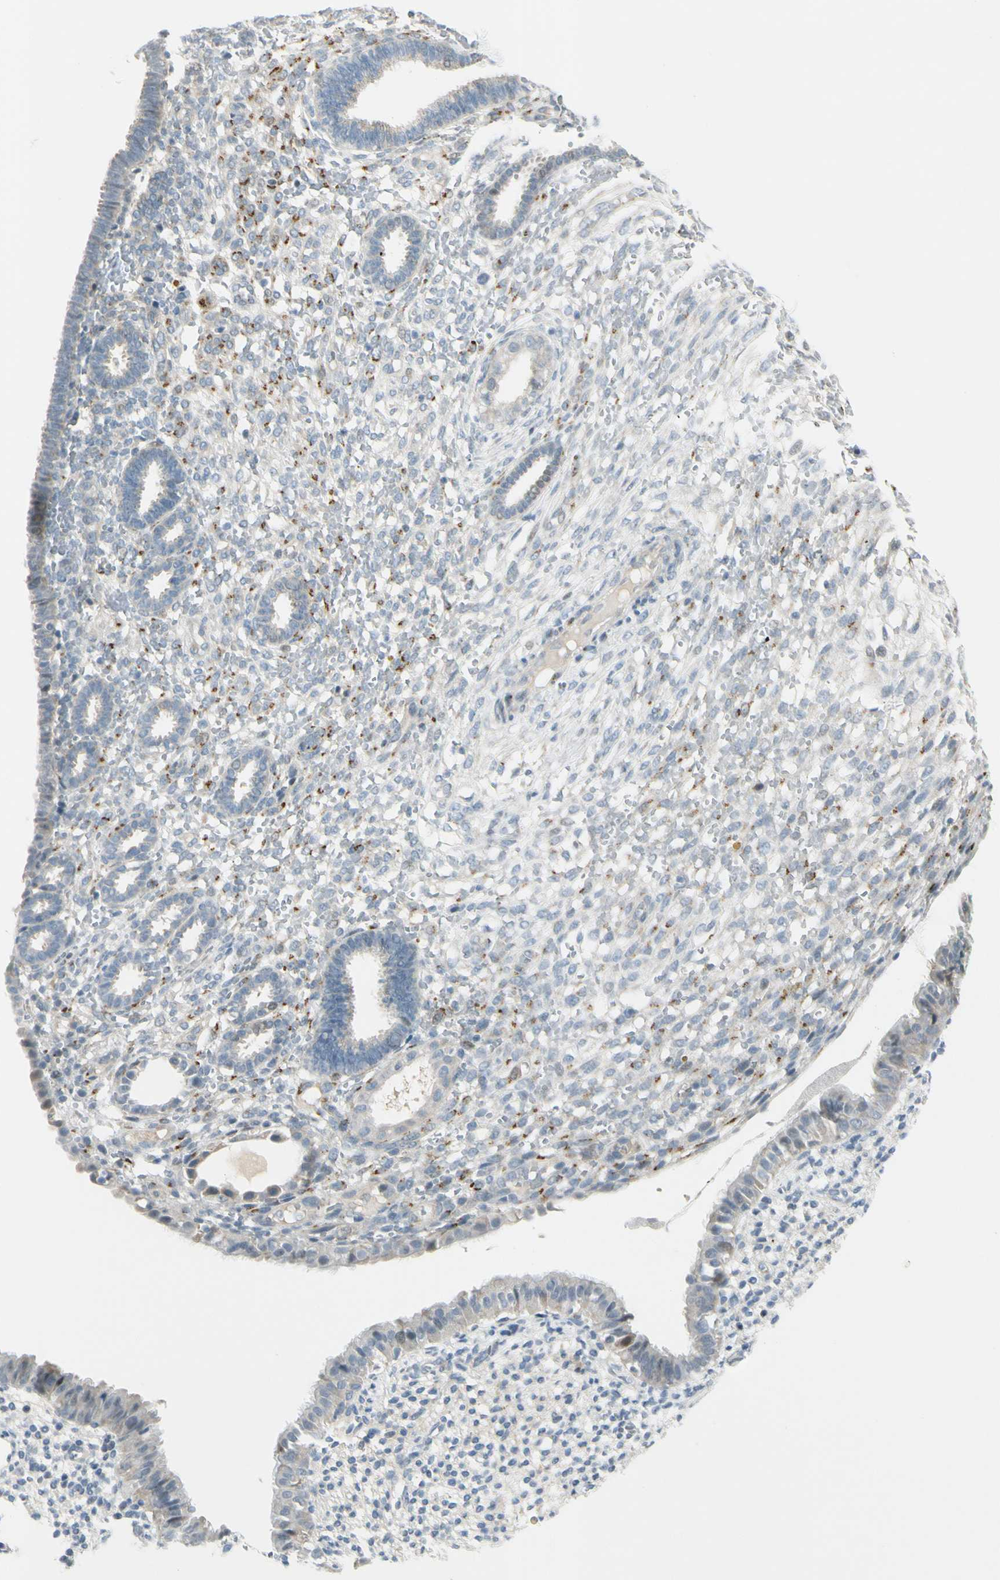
{"staining": {"intensity": "strong", "quantity": "<25%", "location": "cytoplasmic/membranous"}, "tissue": "endometrium", "cell_type": "Cells in endometrial stroma", "image_type": "normal", "snomed": [{"axis": "morphology", "description": "Normal tissue, NOS"}, {"axis": "topography", "description": "Endometrium"}], "caption": "A medium amount of strong cytoplasmic/membranous positivity is present in approximately <25% of cells in endometrial stroma in normal endometrium. The staining was performed using DAB (3,3'-diaminobenzidine) to visualize the protein expression in brown, while the nuclei were stained in blue with hematoxylin (Magnification: 20x).", "gene": "B4GALNT1", "patient": {"sex": "female", "age": 61}}